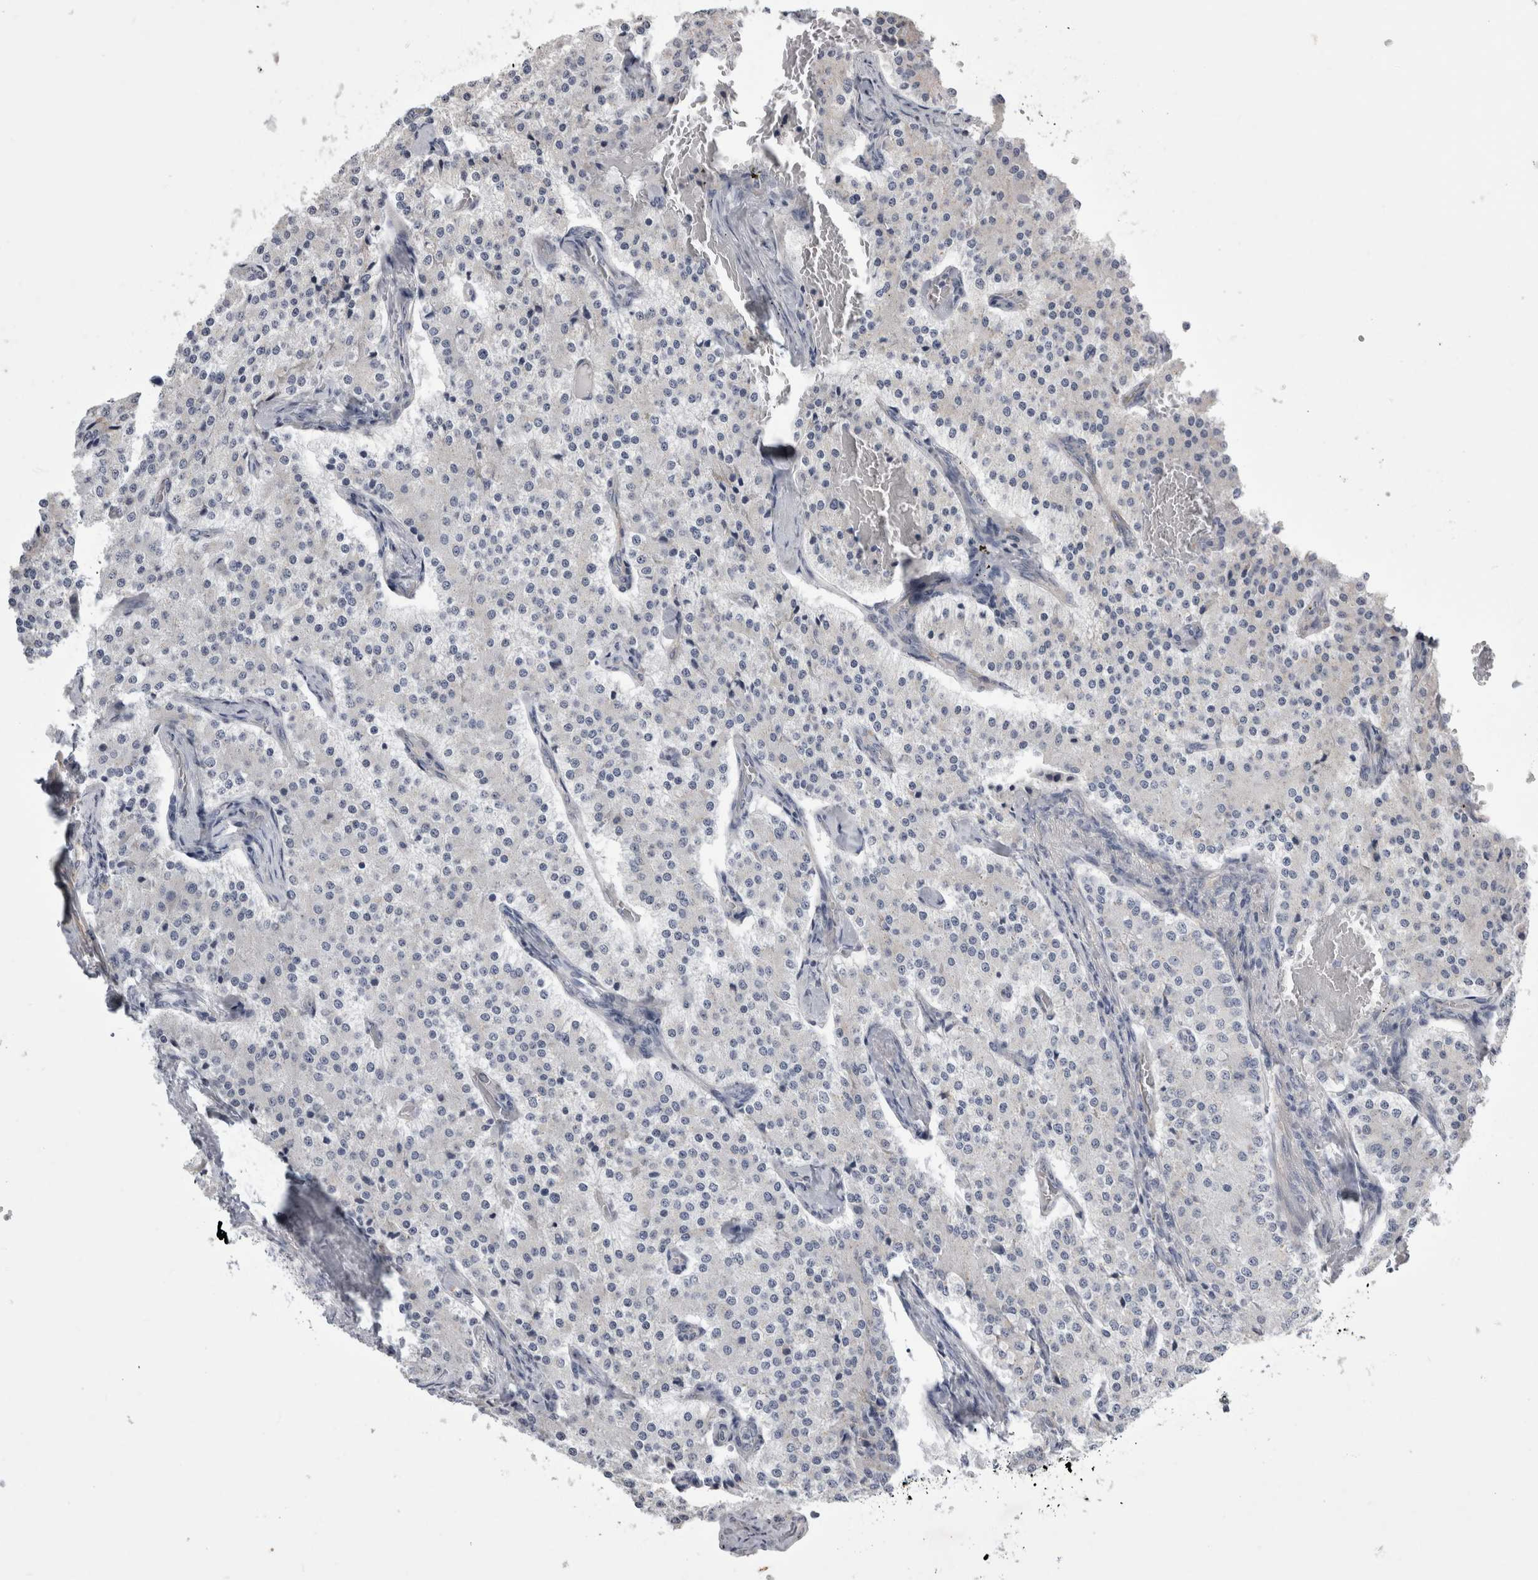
{"staining": {"intensity": "negative", "quantity": "none", "location": "none"}, "tissue": "carcinoid", "cell_type": "Tumor cells", "image_type": "cancer", "snomed": [{"axis": "morphology", "description": "Carcinoid, malignant, NOS"}, {"axis": "topography", "description": "Colon"}], "caption": "Malignant carcinoid was stained to show a protein in brown. There is no significant staining in tumor cells.", "gene": "STRADB", "patient": {"sex": "female", "age": 52}}